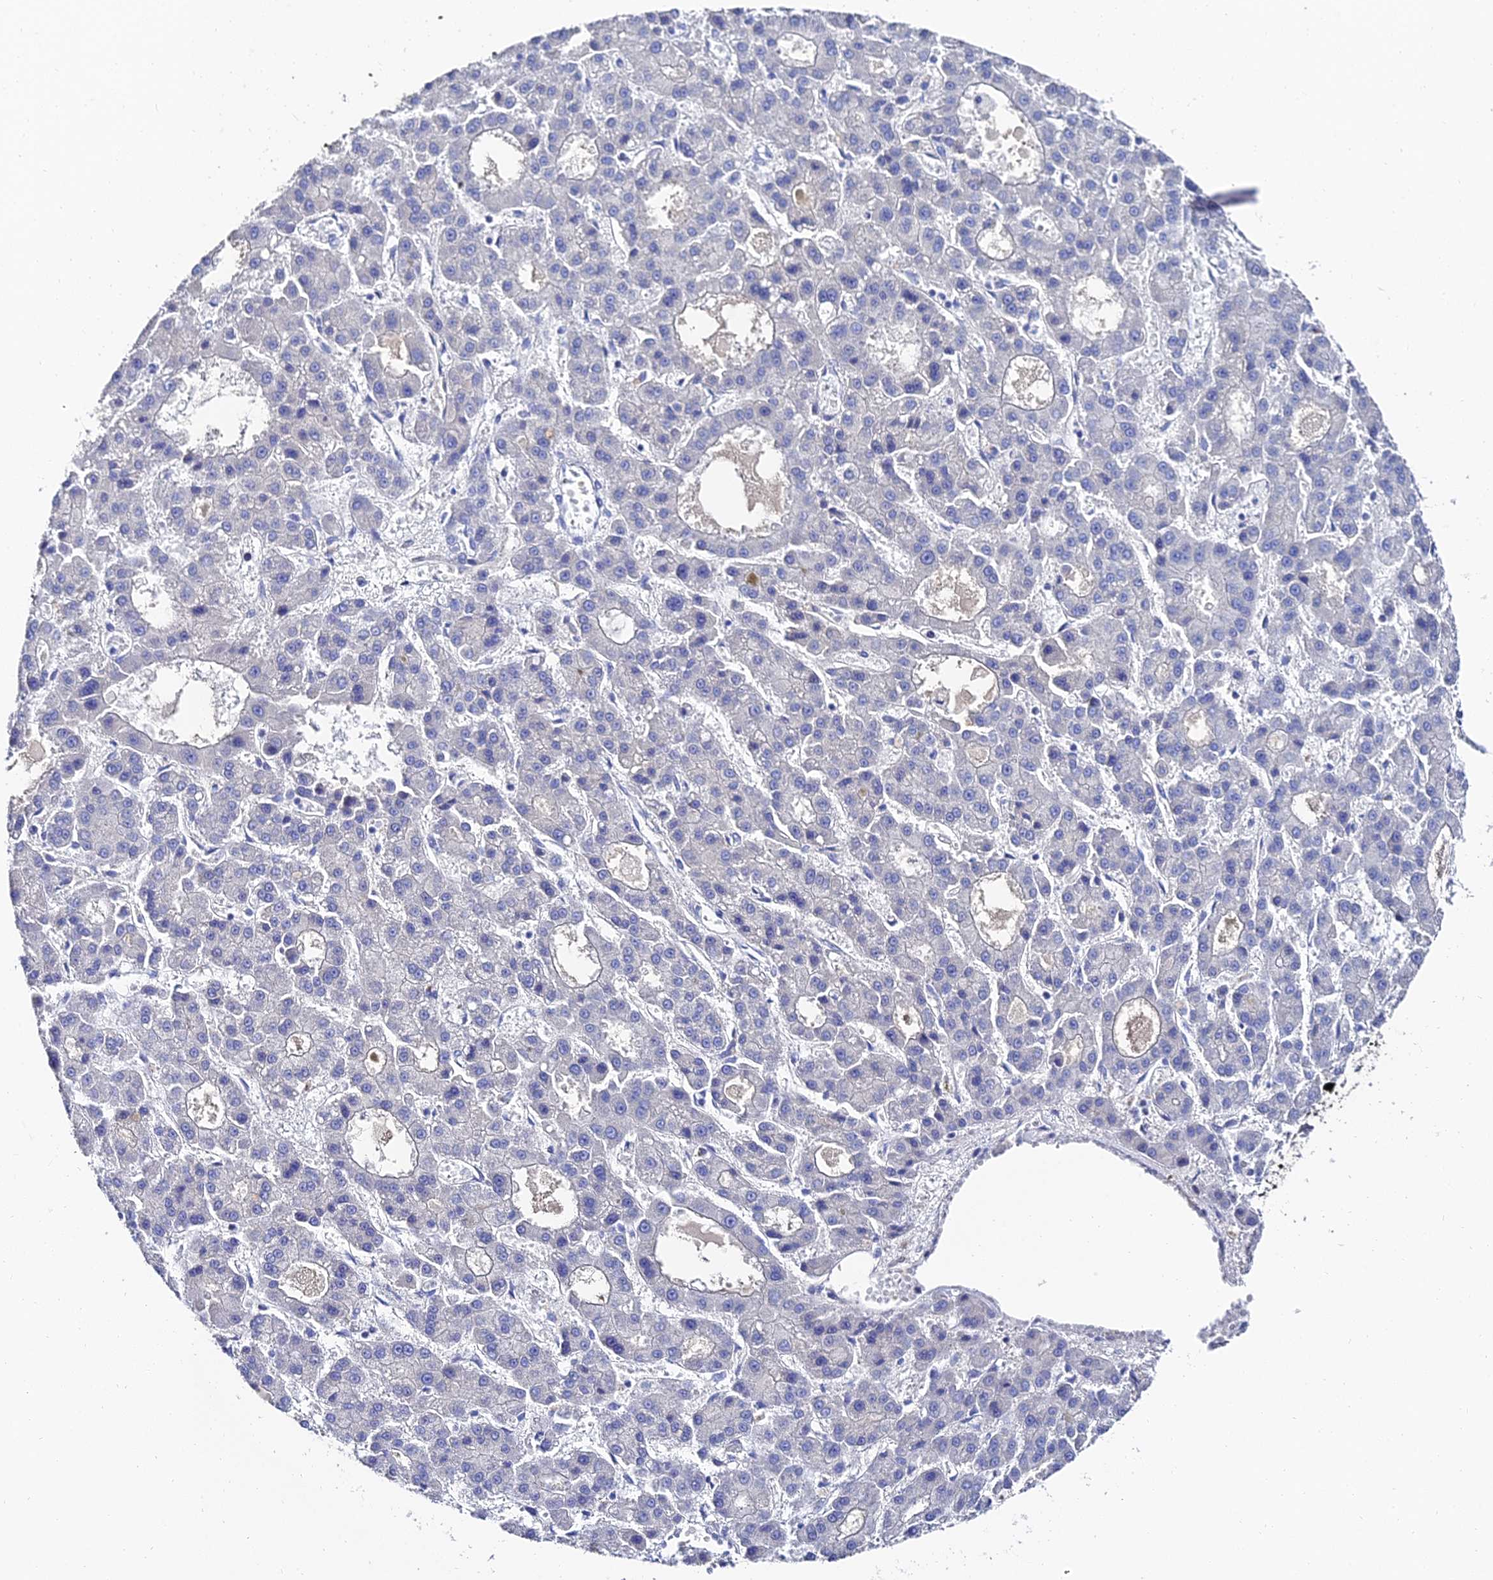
{"staining": {"intensity": "negative", "quantity": "none", "location": "none"}, "tissue": "liver cancer", "cell_type": "Tumor cells", "image_type": "cancer", "snomed": [{"axis": "morphology", "description": "Carcinoma, Hepatocellular, NOS"}, {"axis": "topography", "description": "Liver"}], "caption": "Immunohistochemistry (IHC) of human liver hepatocellular carcinoma shows no staining in tumor cells. (Immunohistochemistry, brightfield microscopy, high magnification).", "gene": "KRT17", "patient": {"sex": "male", "age": 70}}